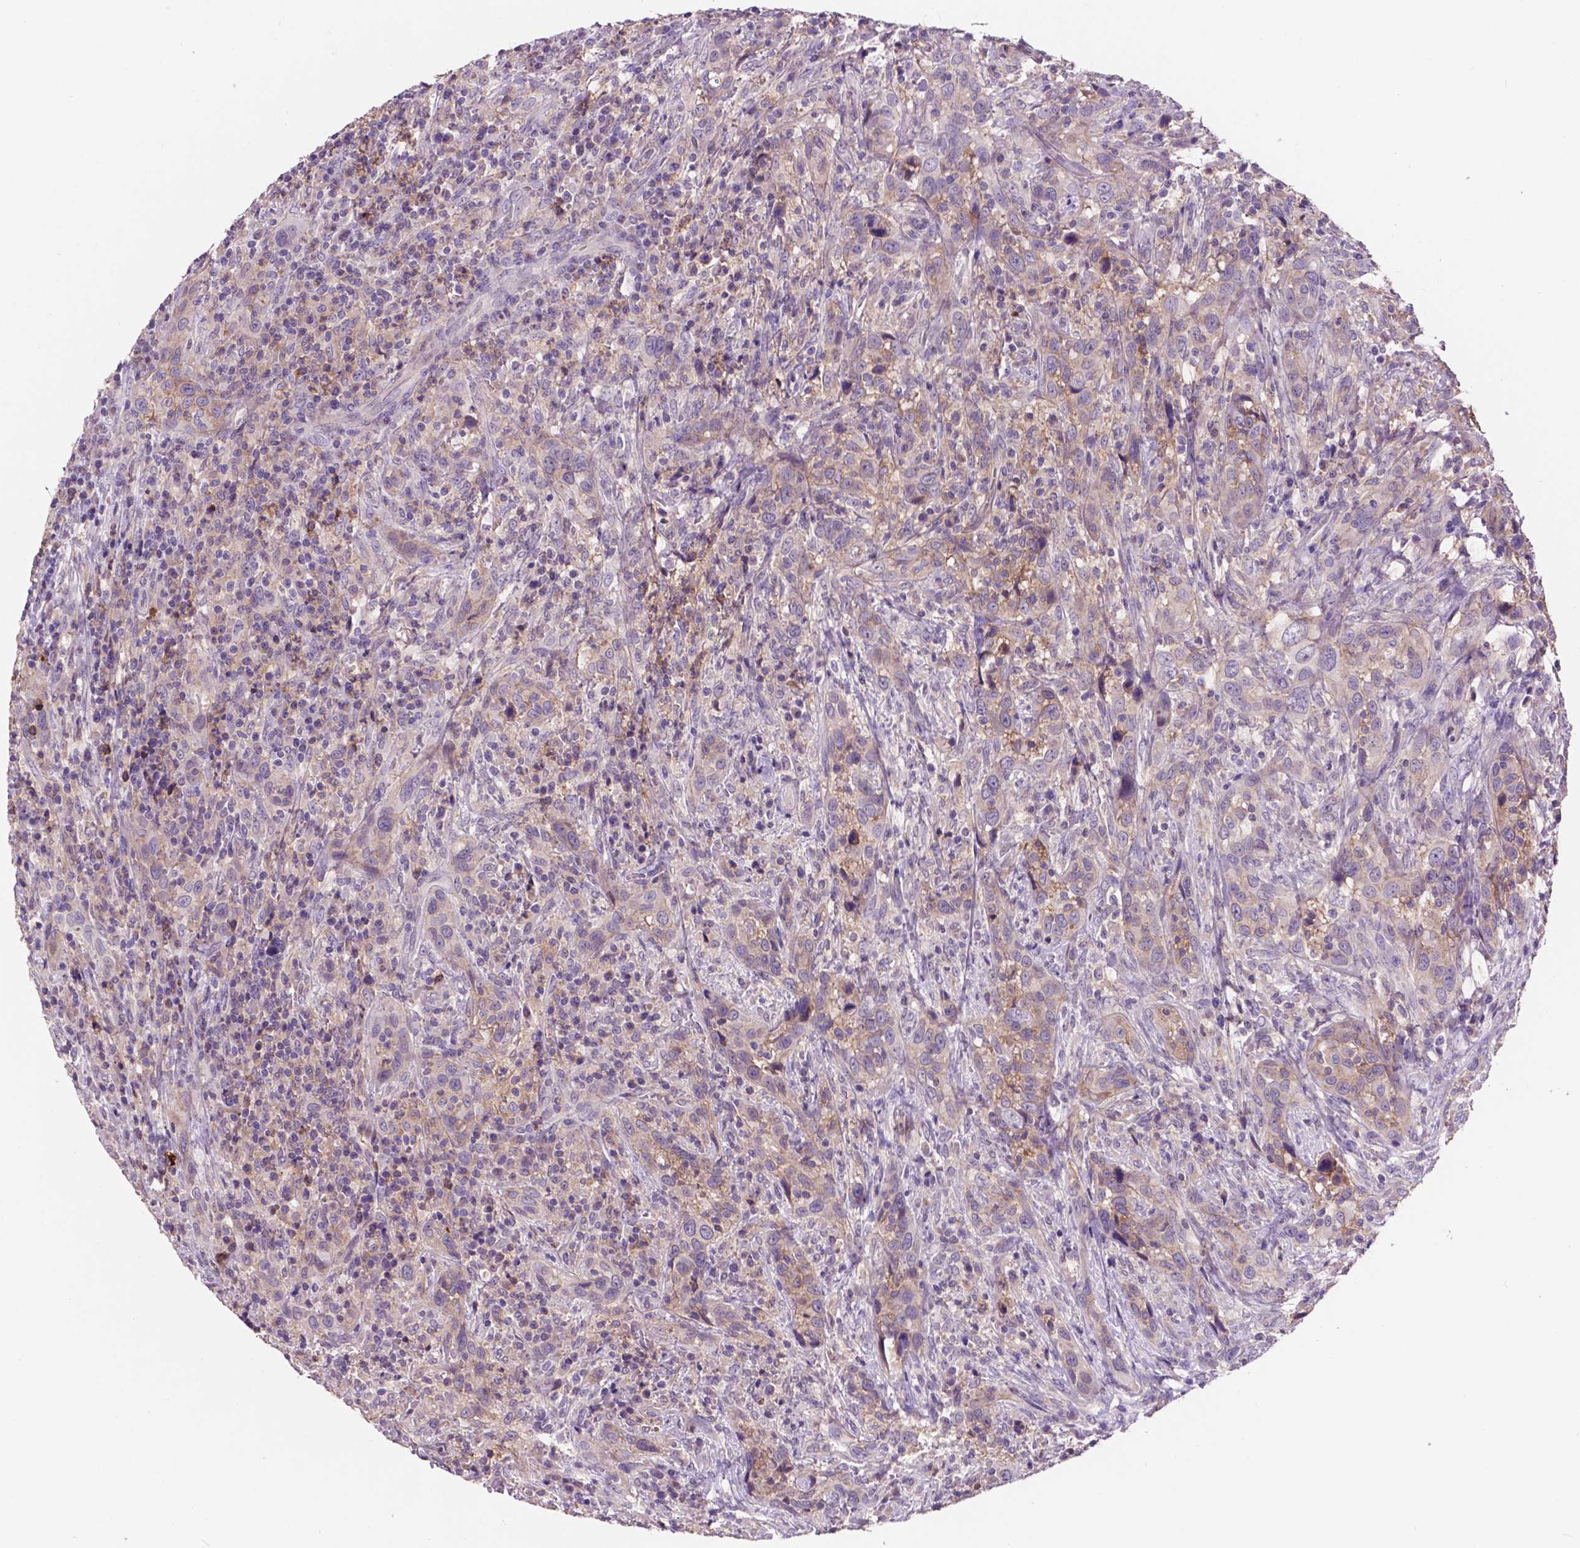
{"staining": {"intensity": "weak", "quantity": "<25%", "location": "cytoplasmic/membranous"}, "tissue": "urothelial cancer", "cell_type": "Tumor cells", "image_type": "cancer", "snomed": [{"axis": "morphology", "description": "Urothelial carcinoma, NOS"}, {"axis": "morphology", "description": "Urothelial carcinoma, High grade"}, {"axis": "topography", "description": "Urinary bladder"}], "caption": "Tumor cells are negative for protein expression in human high-grade urothelial carcinoma.", "gene": "PLSCR1", "patient": {"sex": "female", "age": 64}}